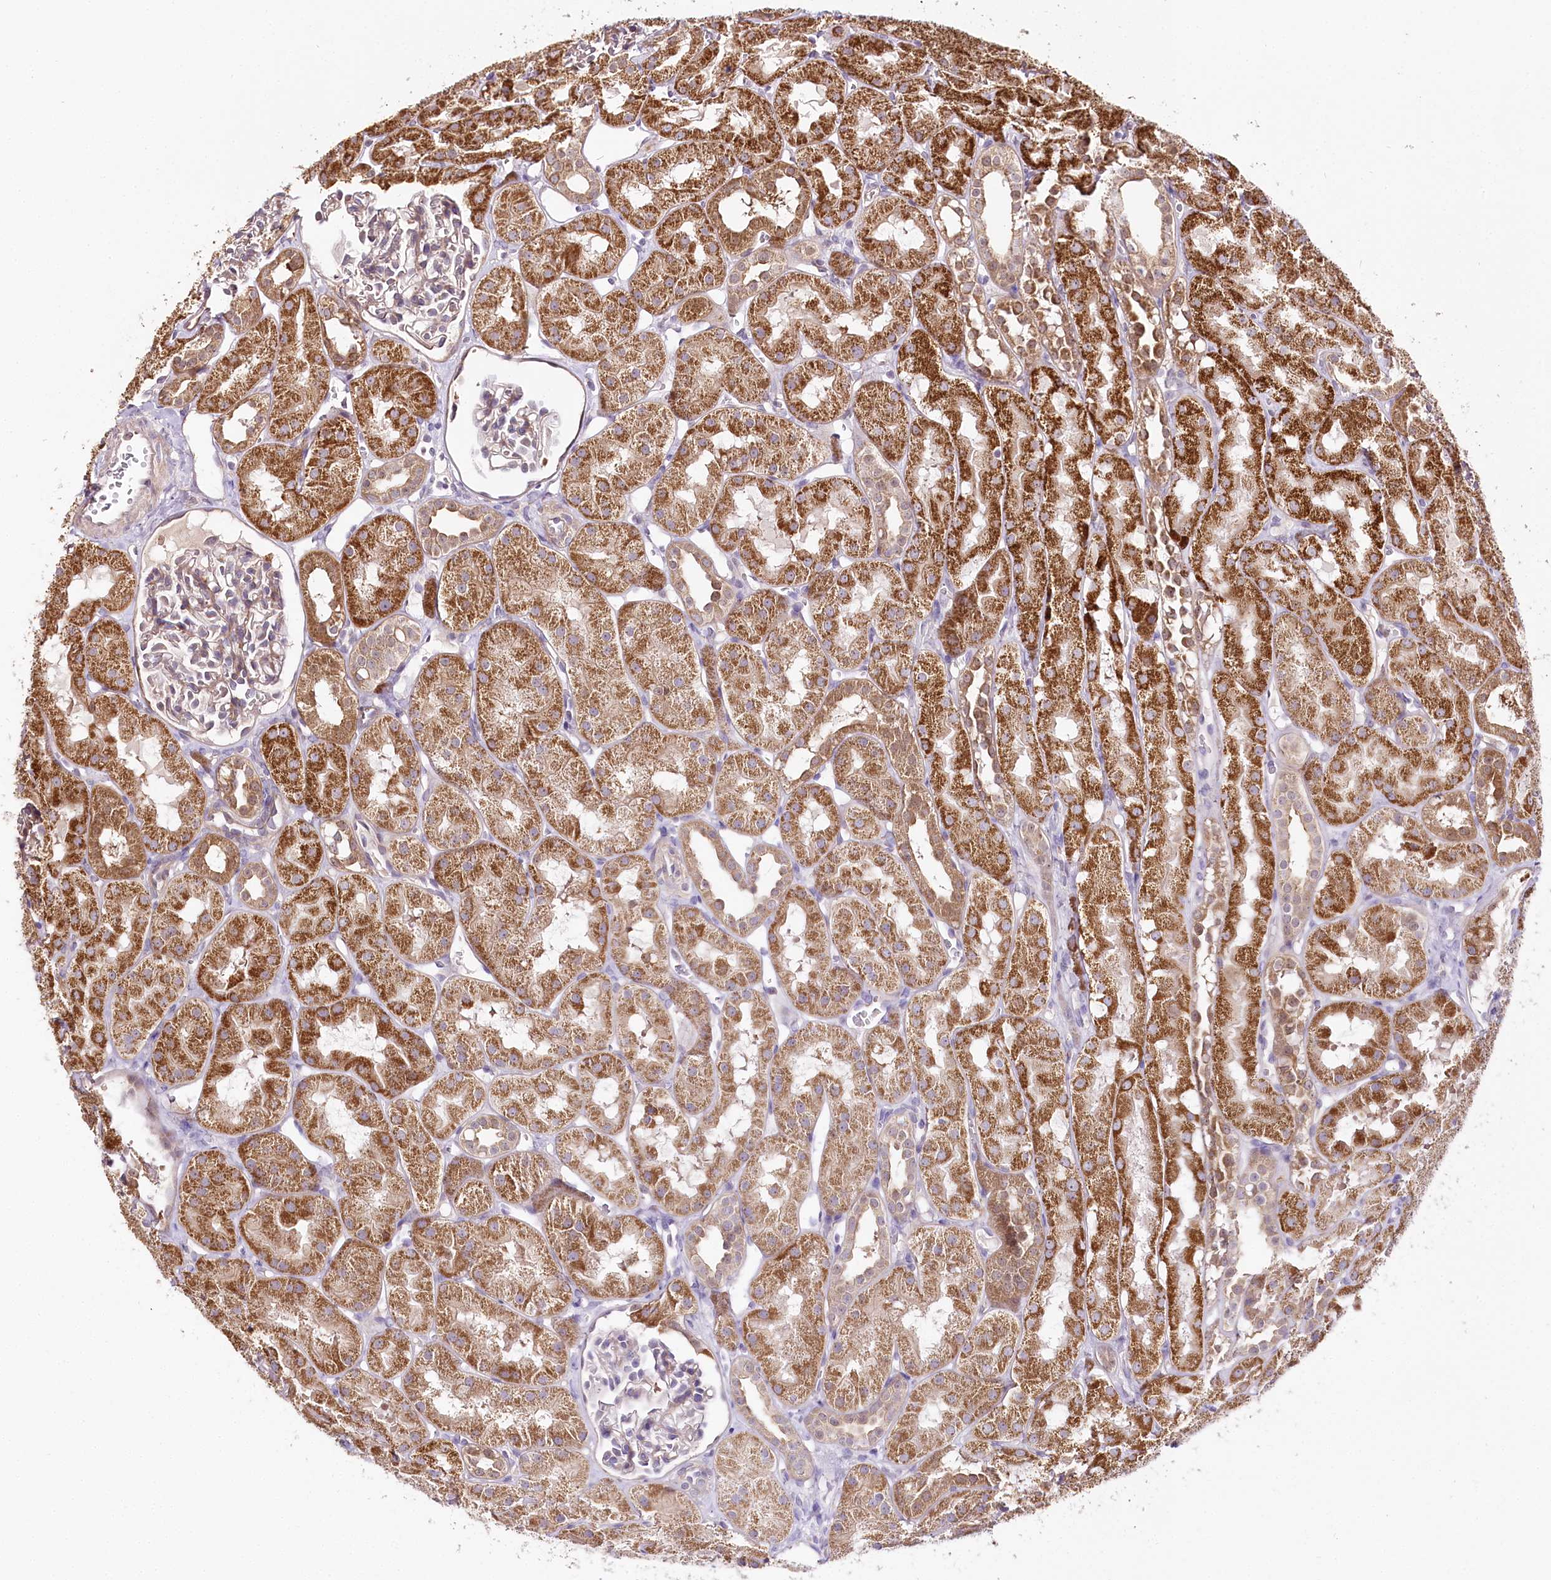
{"staining": {"intensity": "negative", "quantity": "none", "location": "none"}, "tissue": "kidney", "cell_type": "Cells in glomeruli", "image_type": "normal", "snomed": [{"axis": "morphology", "description": "Normal tissue, NOS"}, {"axis": "topography", "description": "Kidney"}, {"axis": "topography", "description": "Urinary bladder"}], "caption": "Immunohistochemistry (IHC) of normal kidney shows no positivity in cells in glomeruli.", "gene": "ZNF226", "patient": {"sex": "male", "age": 16}}